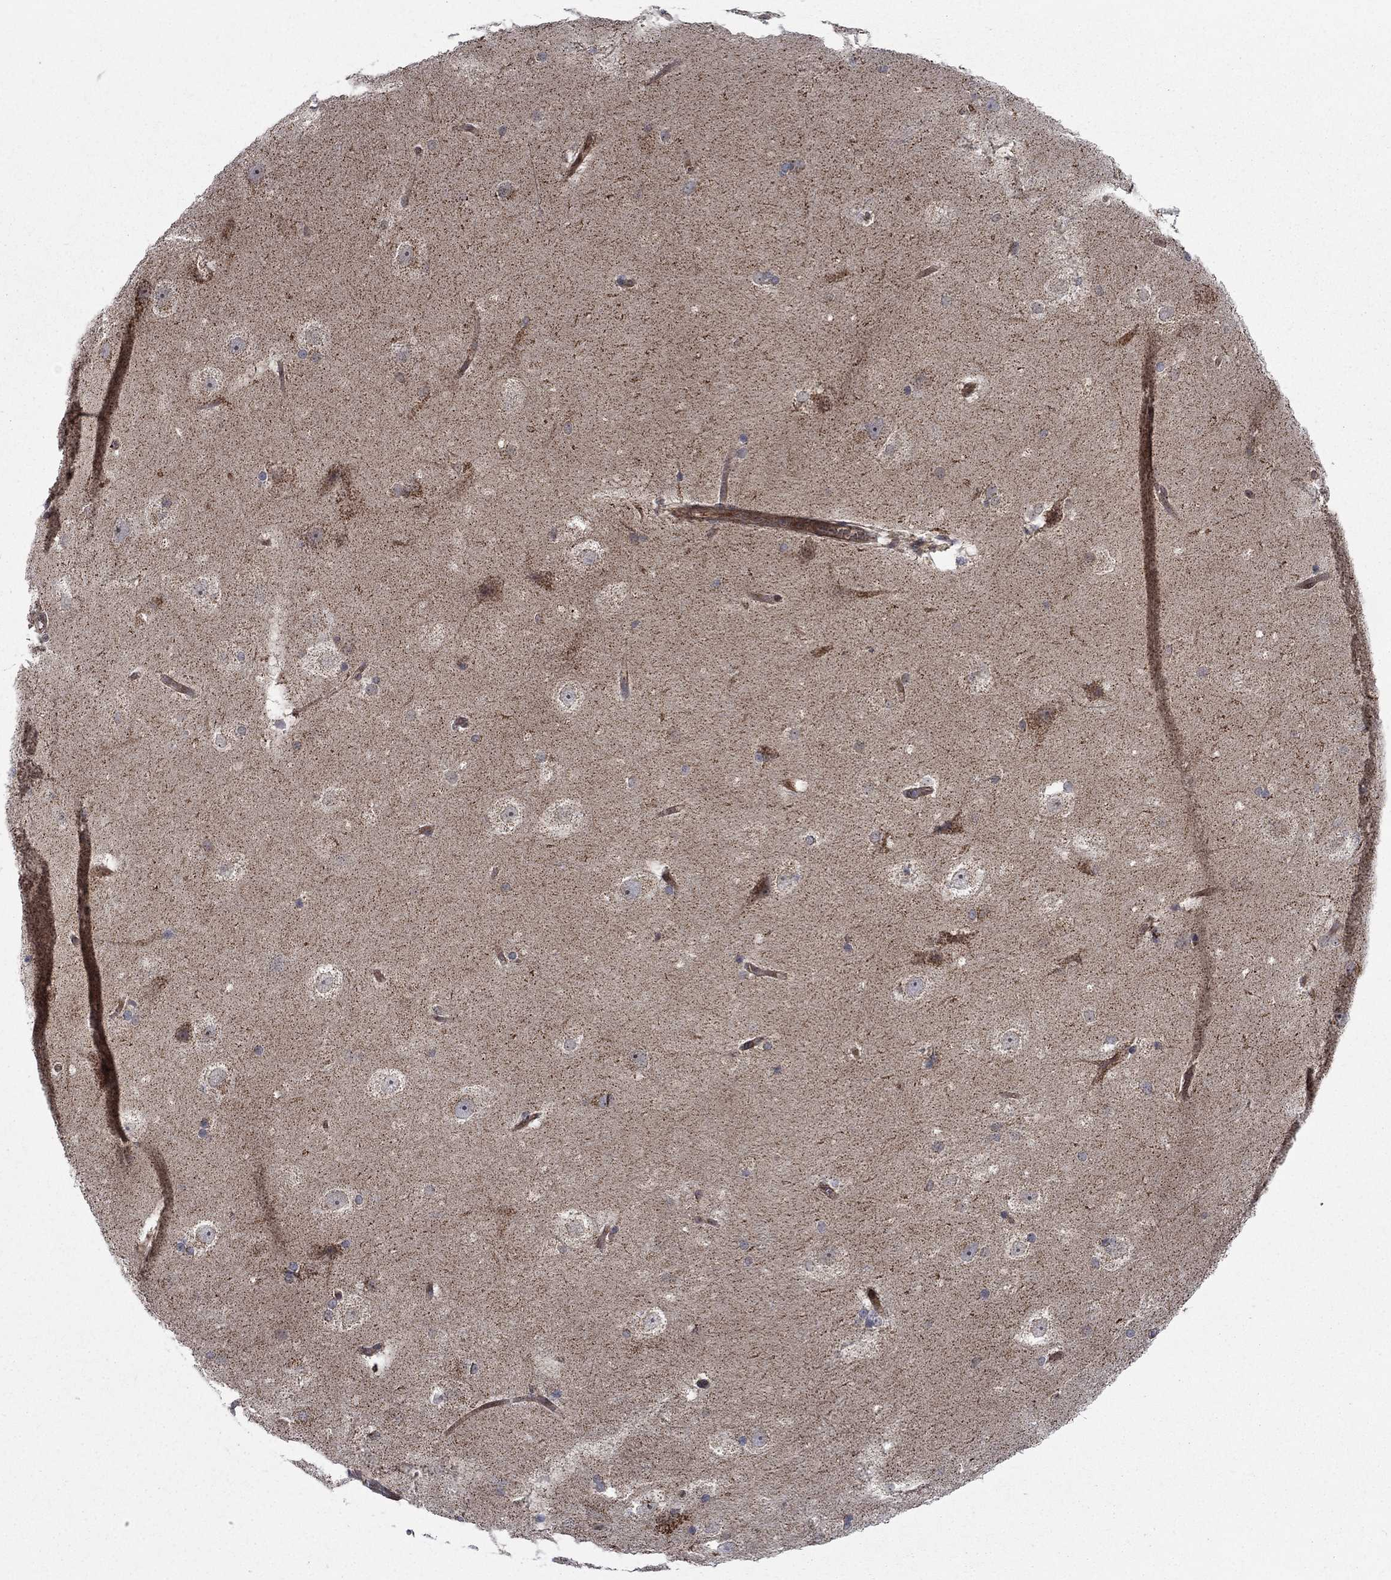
{"staining": {"intensity": "negative", "quantity": "none", "location": "none"}, "tissue": "hippocampus", "cell_type": "Glial cells", "image_type": "normal", "snomed": [{"axis": "morphology", "description": "Normal tissue, NOS"}, {"axis": "topography", "description": "Cerebral cortex"}, {"axis": "topography", "description": "Hippocampus"}], "caption": "Immunohistochemistry of benign hippocampus shows no staining in glial cells.", "gene": "IFI35", "patient": {"sex": "female", "age": 19}}